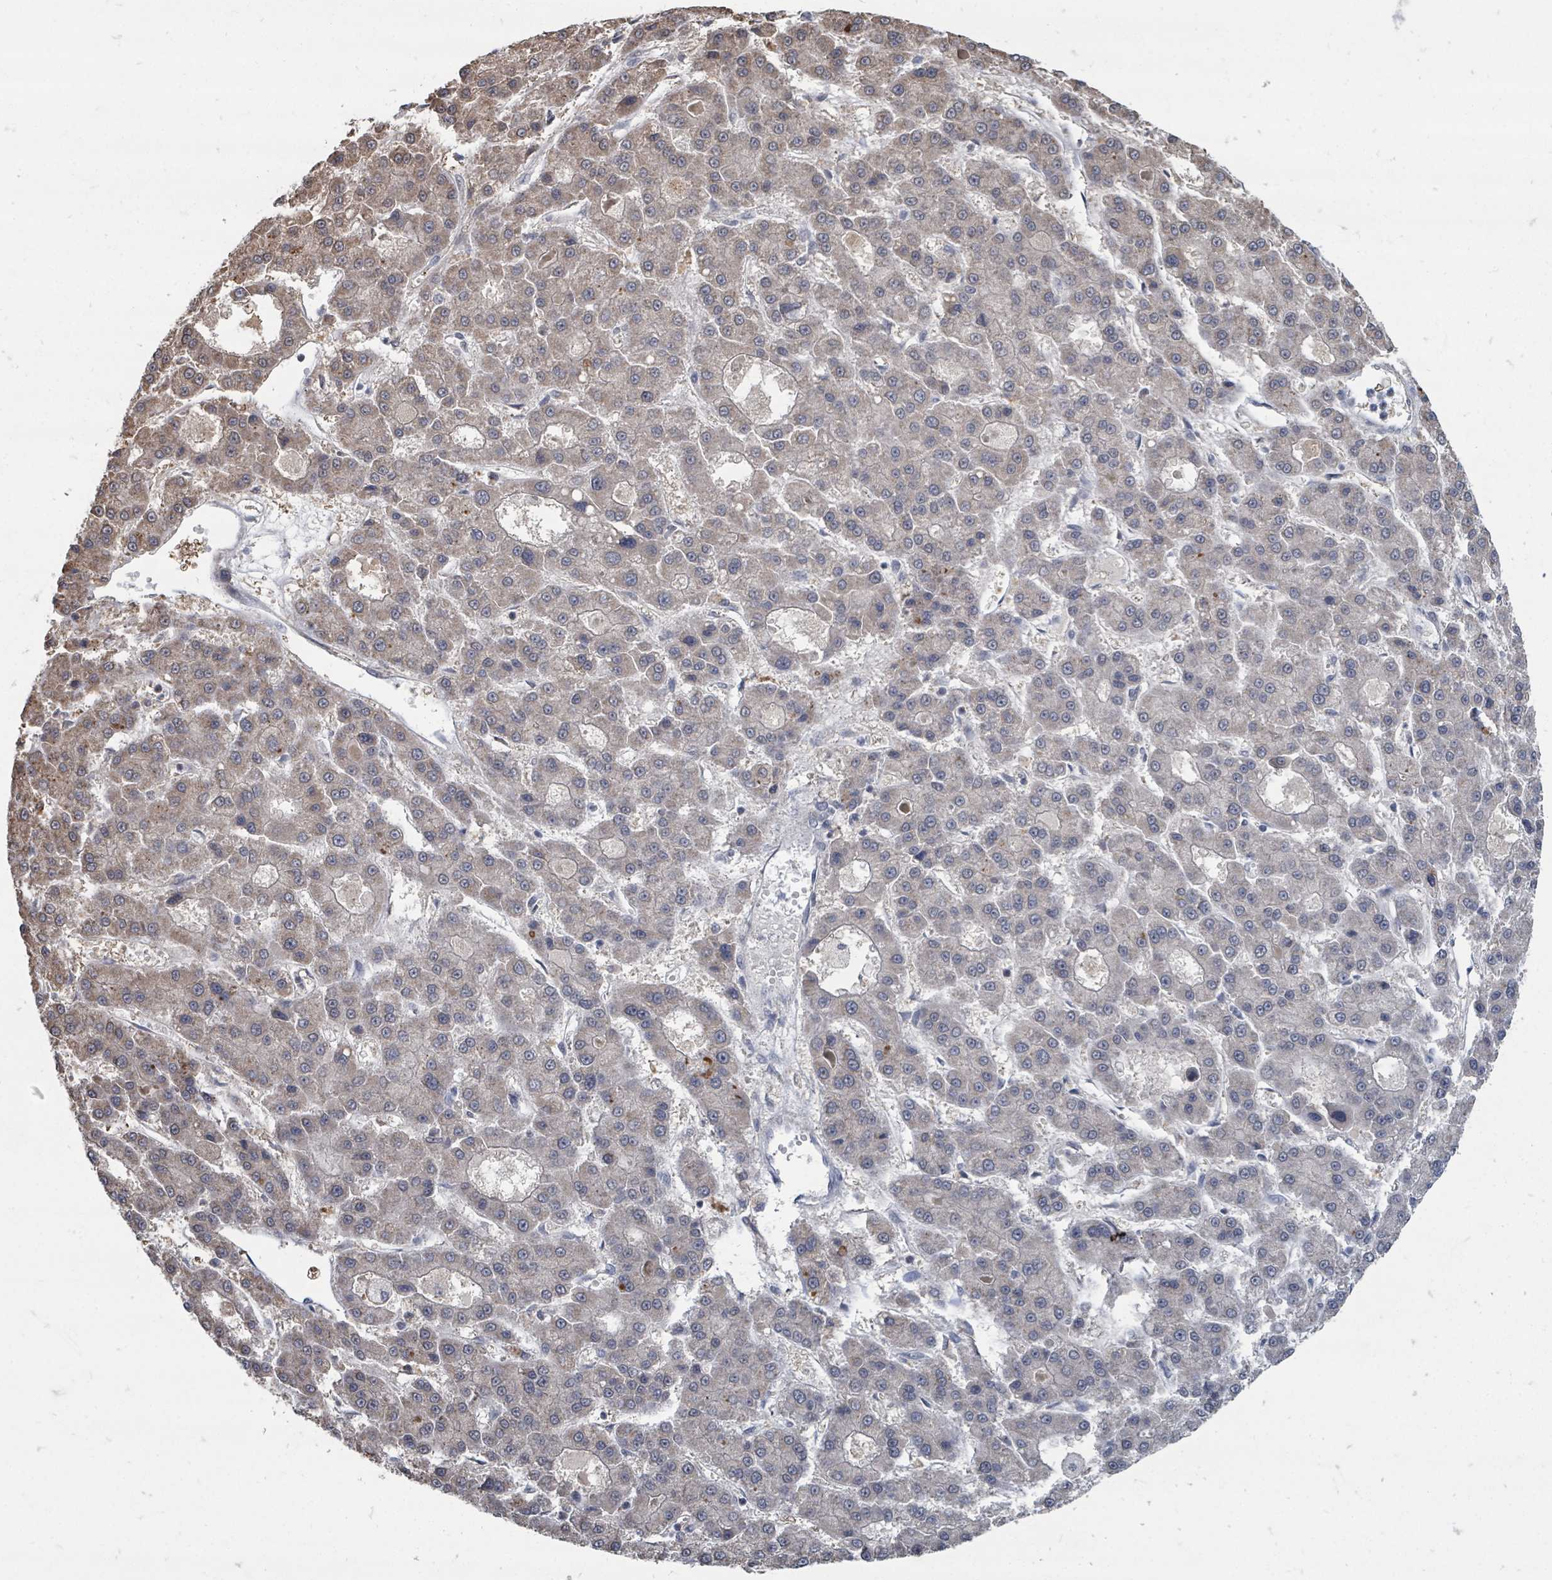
{"staining": {"intensity": "moderate", "quantity": "<25%", "location": "cytoplasmic/membranous"}, "tissue": "liver cancer", "cell_type": "Tumor cells", "image_type": "cancer", "snomed": [{"axis": "morphology", "description": "Carcinoma, Hepatocellular, NOS"}, {"axis": "topography", "description": "Liver"}], "caption": "Hepatocellular carcinoma (liver) stained with a brown dye displays moderate cytoplasmic/membranous positive staining in about <25% of tumor cells.", "gene": "MAGOHB", "patient": {"sex": "male", "age": 70}}